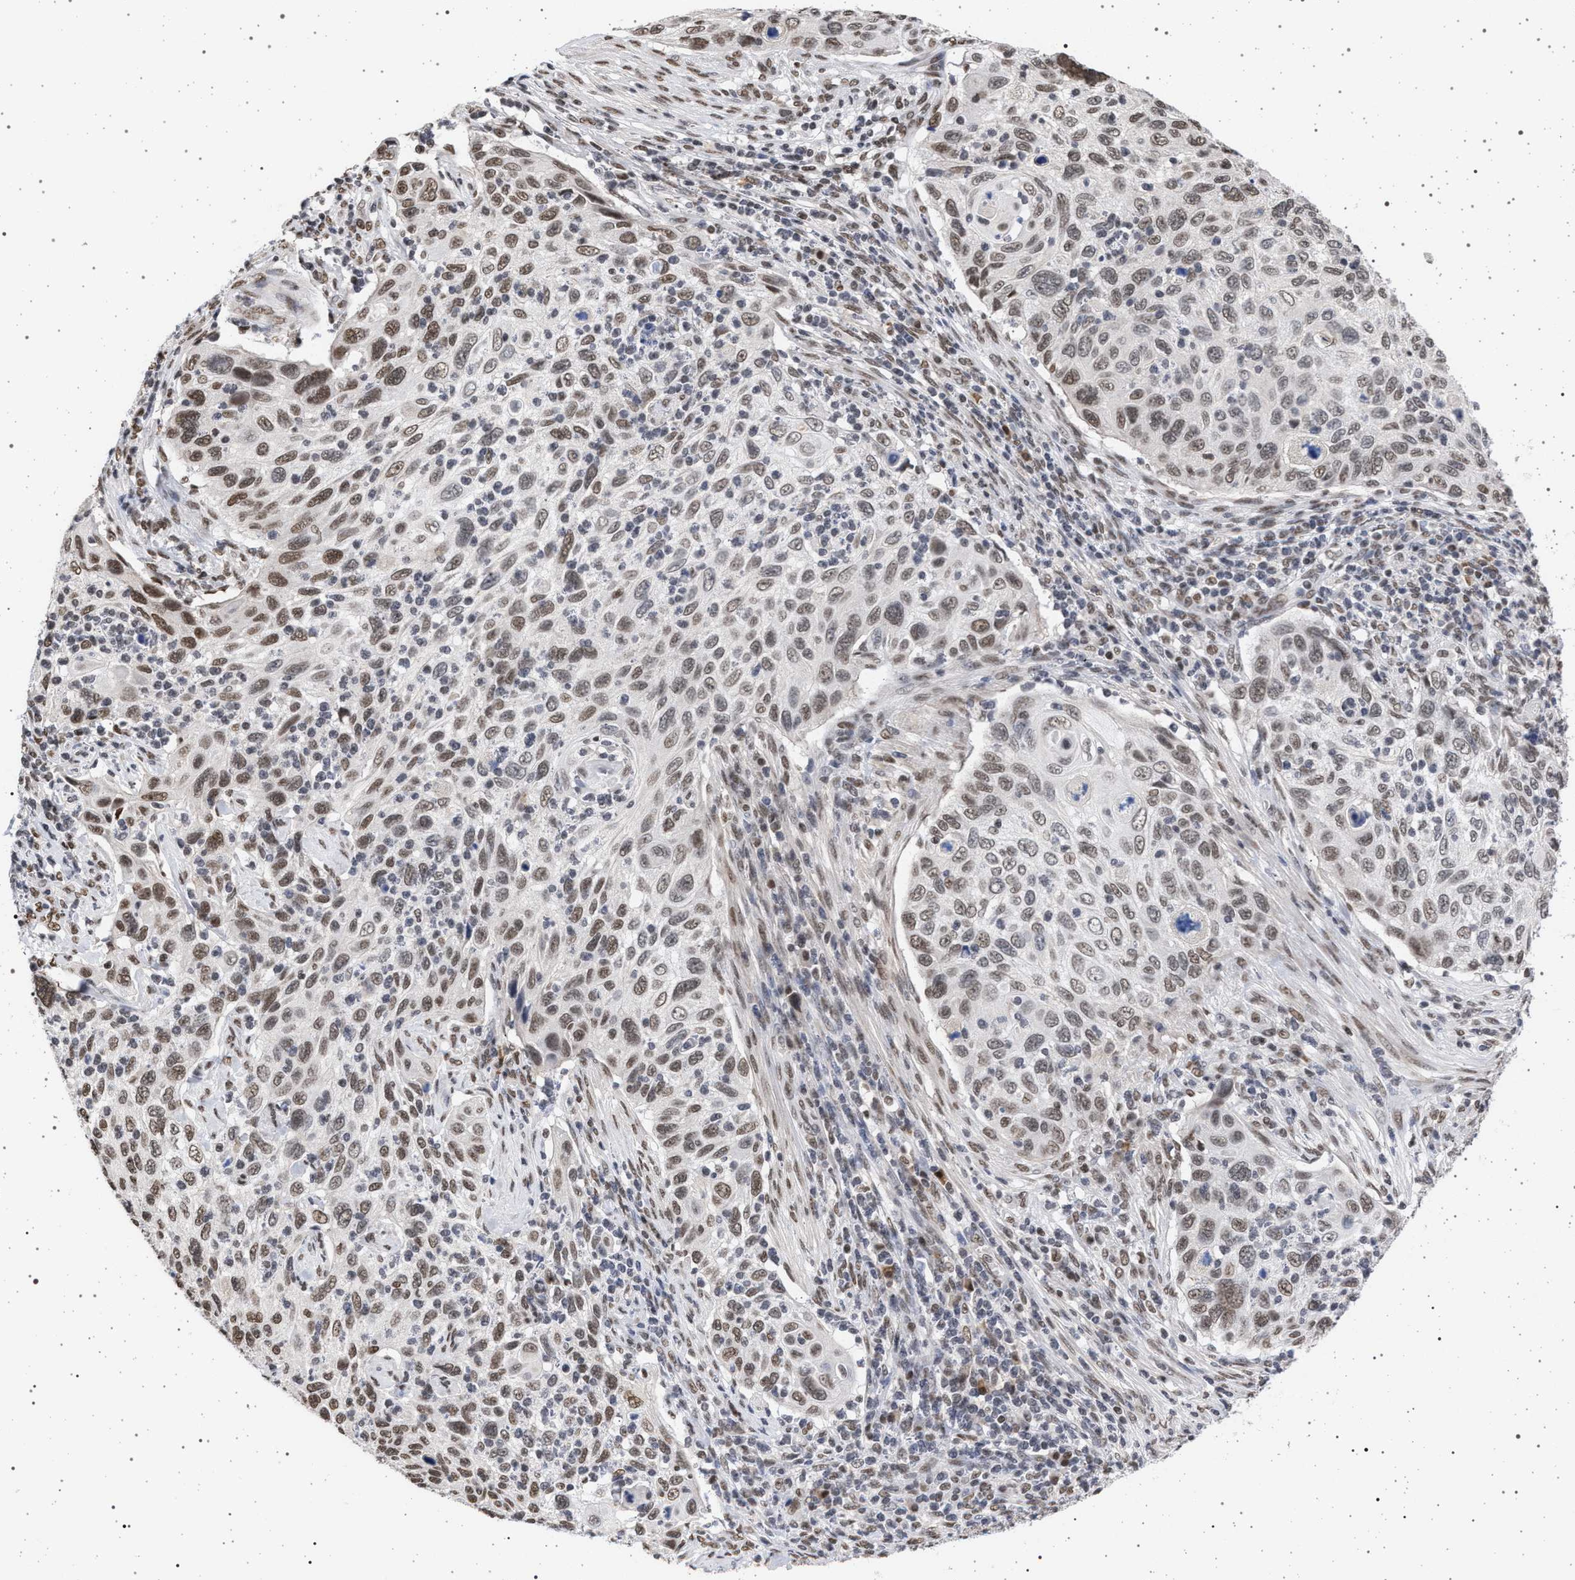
{"staining": {"intensity": "moderate", "quantity": ">75%", "location": "nuclear"}, "tissue": "cervical cancer", "cell_type": "Tumor cells", "image_type": "cancer", "snomed": [{"axis": "morphology", "description": "Squamous cell carcinoma, NOS"}, {"axis": "topography", "description": "Cervix"}], "caption": "Immunohistochemistry of cervical squamous cell carcinoma demonstrates medium levels of moderate nuclear expression in about >75% of tumor cells.", "gene": "PHF12", "patient": {"sex": "female", "age": 70}}